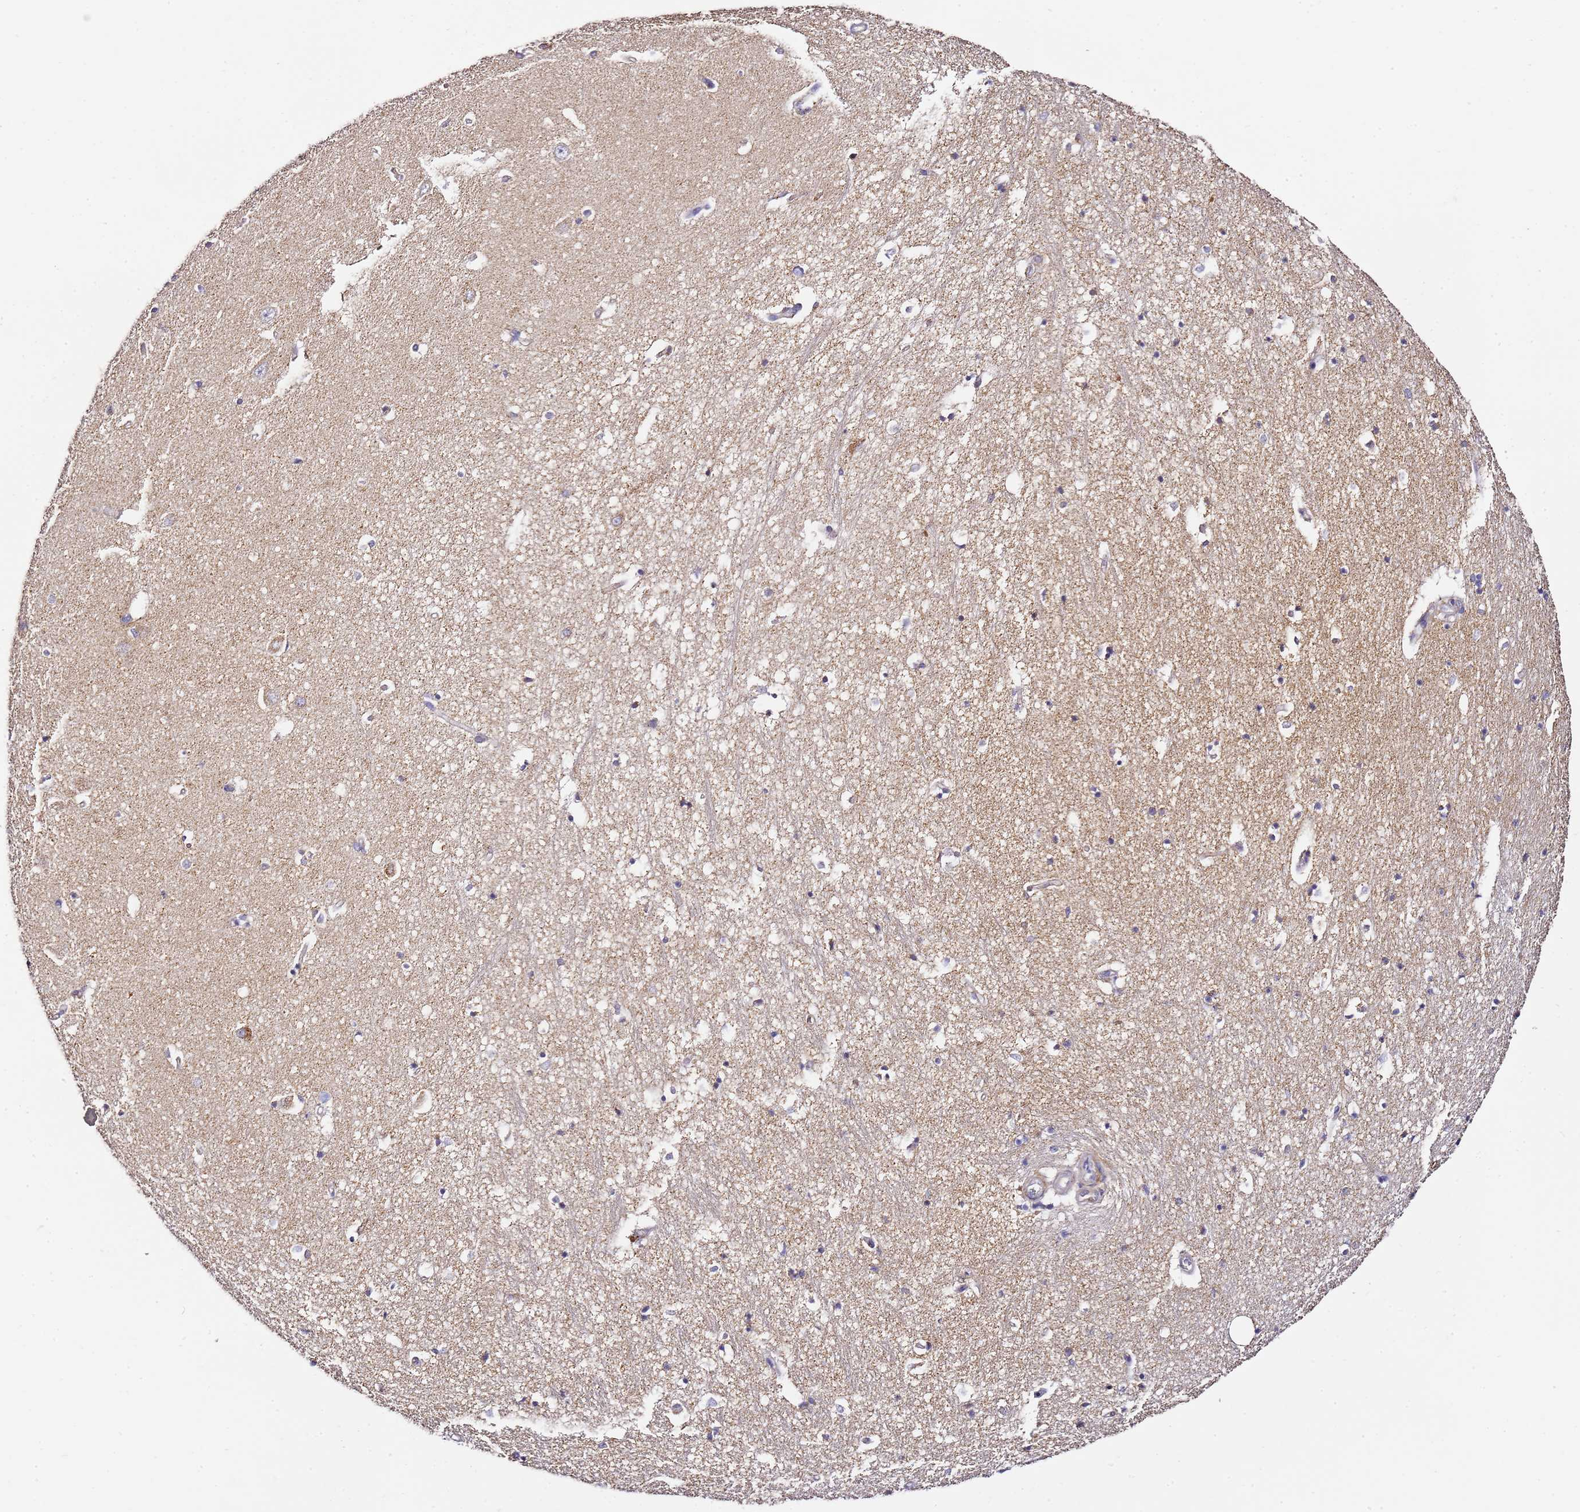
{"staining": {"intensity": "weak", "quantity": "<25%", "location": "cytoplasmic/membranous"}, "tissue": "hippocampus", "cell_type": "Glial cells", "image_type": "normal", "snomed": [{"axis": "morphology", "description": "Normal tissue, NOS"}, {"axis": "topography", "description": "Hippocampus"}], "caption": "Glial cells are negative for protein expression in unremarkable human hippocampus.", "gene": "OR2B11", "patient": {"sex": "female", "age": 64}}